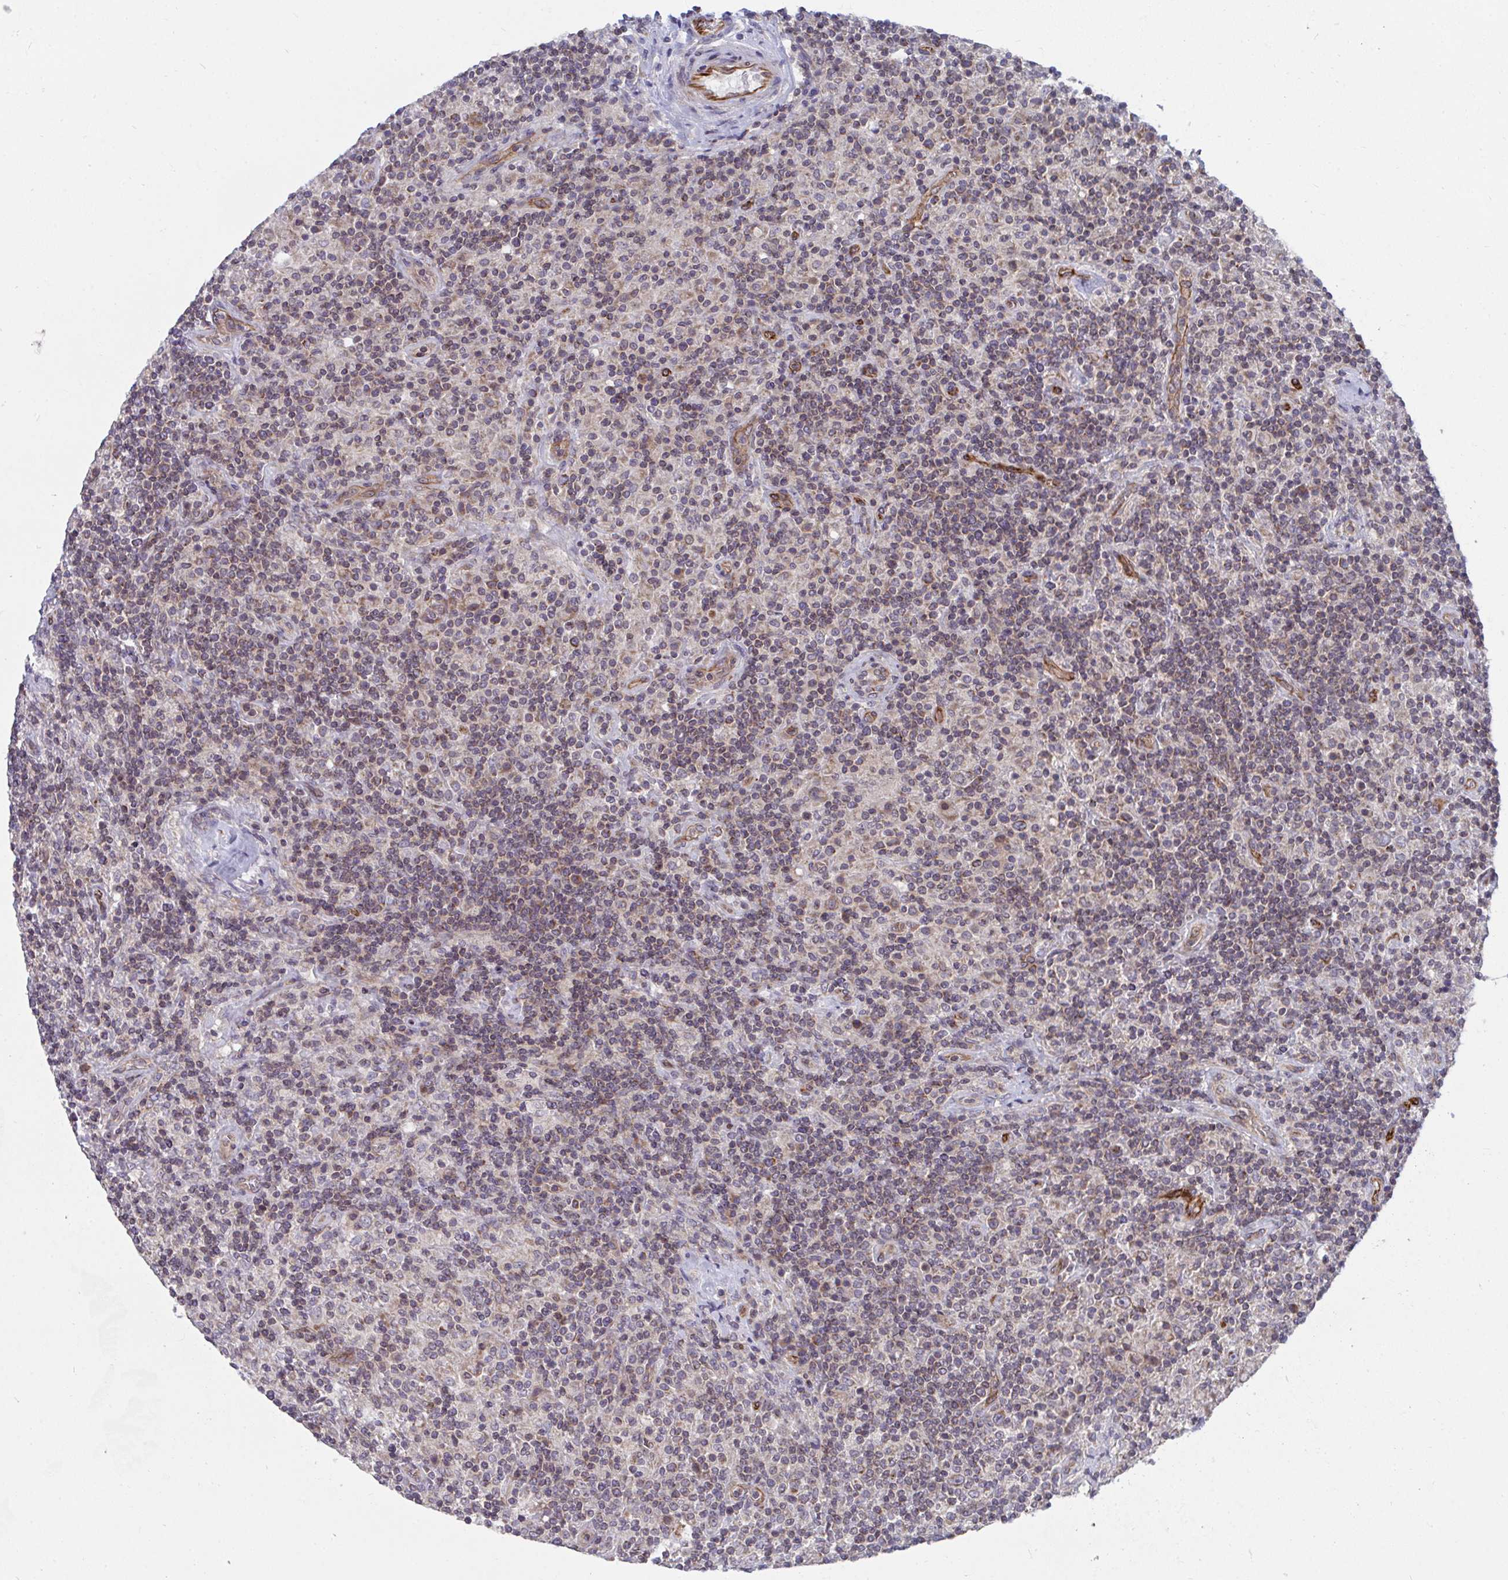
{"staining": {"intensity": "moderate", "quantity": "25%-75%", "location": "cytoplasmic/membranous"}, "tissue": "lymphoma", "cell_type": "Tumor cells", "image_type": "cancer", "snomed": [{"axis": "morphology", "description": "Hodgkin's disease, NOS"}, {"axis": "topography", "description": "Lymph node"}], "caption": "IHC micrograph of Hodgkin's disease stained for a protein (brown), which shows medium levels of moderate cytoplasmic/membranous positivity in about 25%-75% of tumor cells.", "gene": "EIF1AD", "patient": {"sex": "male", "age": 70}}